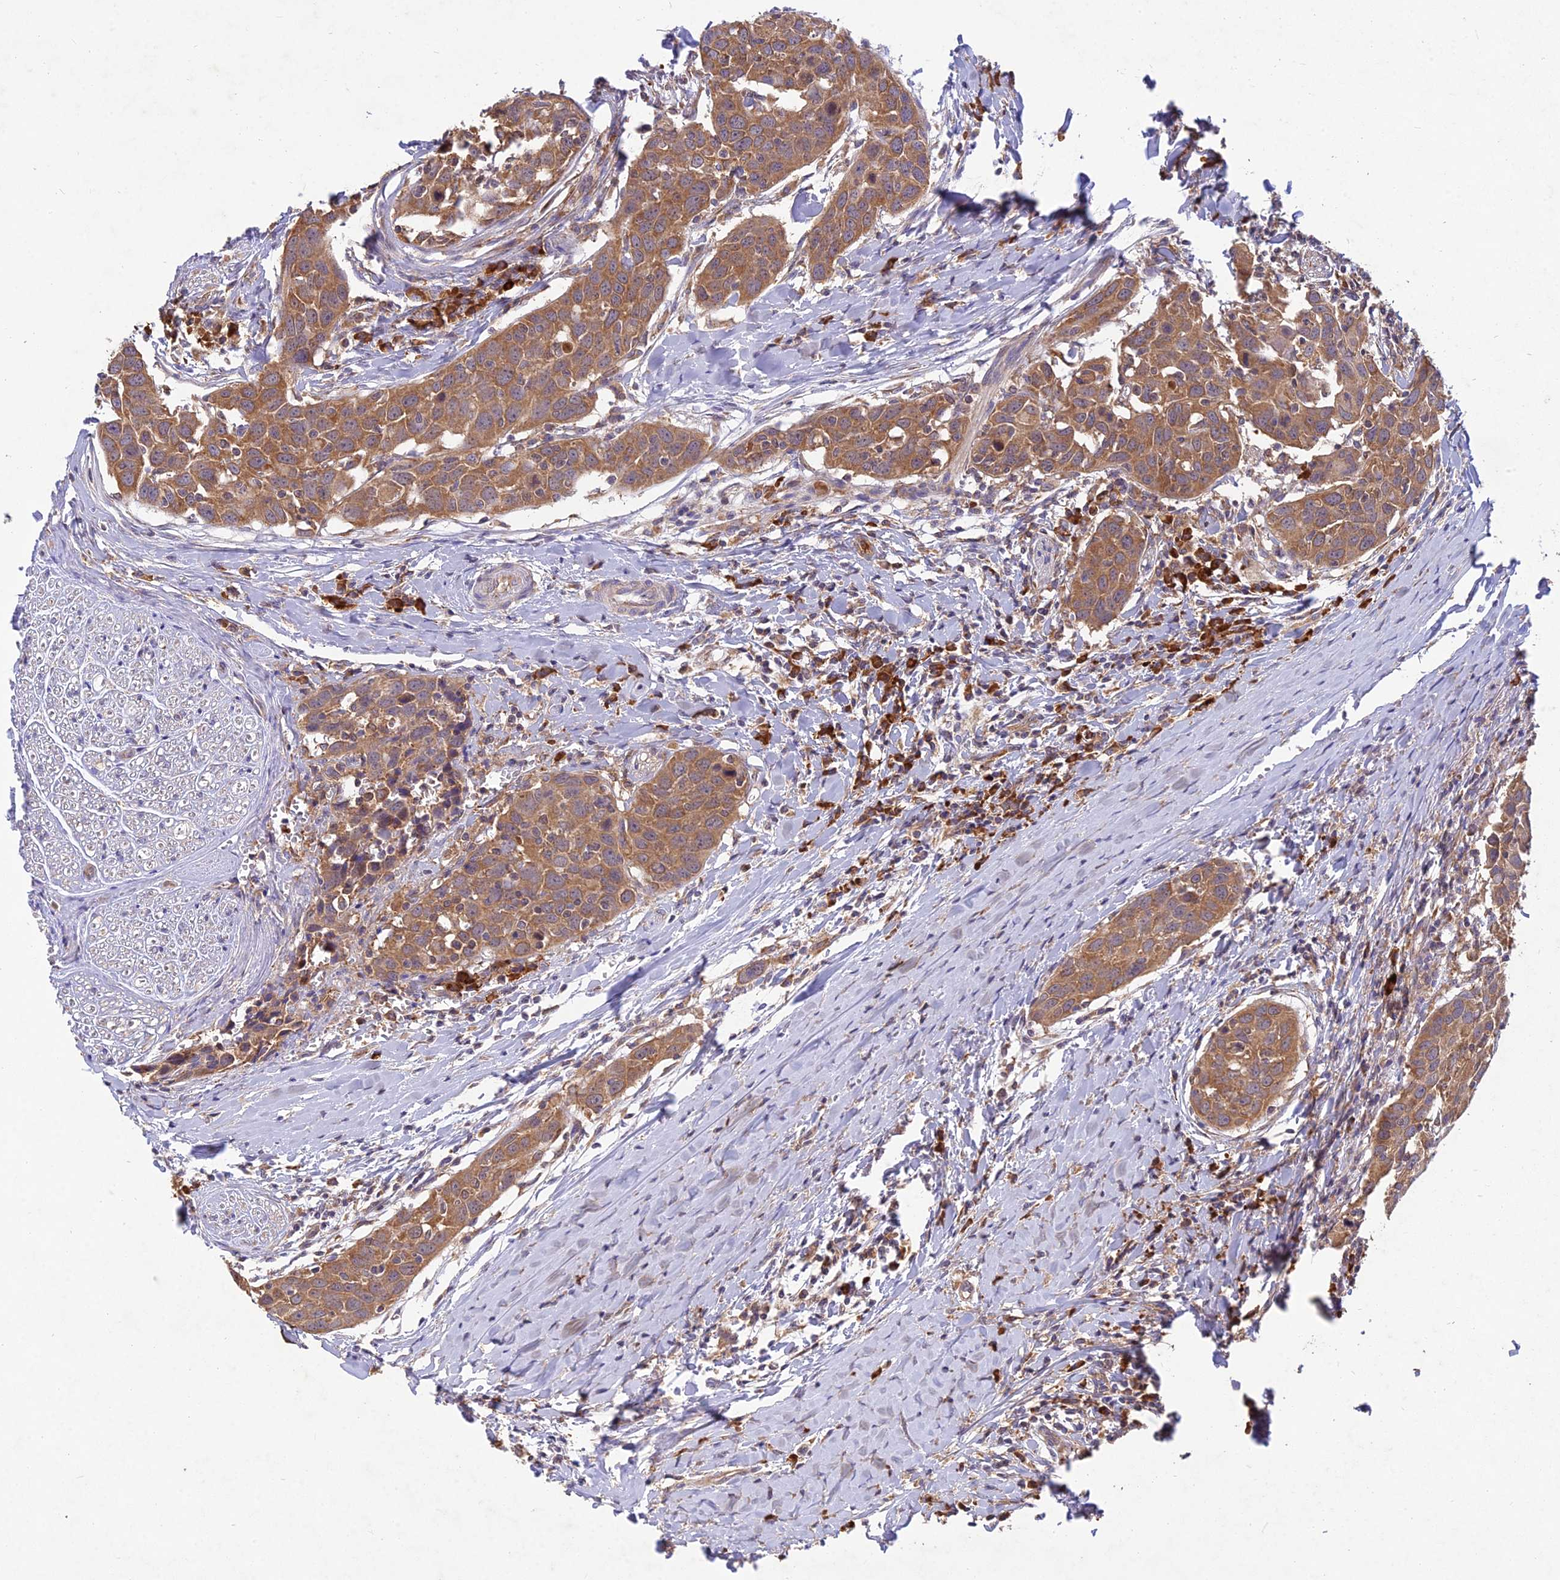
{"staining": {"intensity": "moderate", "quantity": ">75%", "location": "cytoplasmic/membranous"}, "tissue": "head and neck cancer", "cell_type": "Tumor cells", "image_type": "cancer", "snomed": [{"axis": "morphology", "description": "Squamous cell carcinoma, NOS"}, {"axis": "topography", "description": "Oral tissue"}, {"axis": "topography", "description": "Head-Neck"}], "caption": "About >75% of tumor cells in head and neck cancer demonstrate moderate cytoplasmic/membranous protein positivity as visualized by brown immunohistochemical staining.", "gene": "NXNL2", "patient": {"sex": "female", "age": 50}}